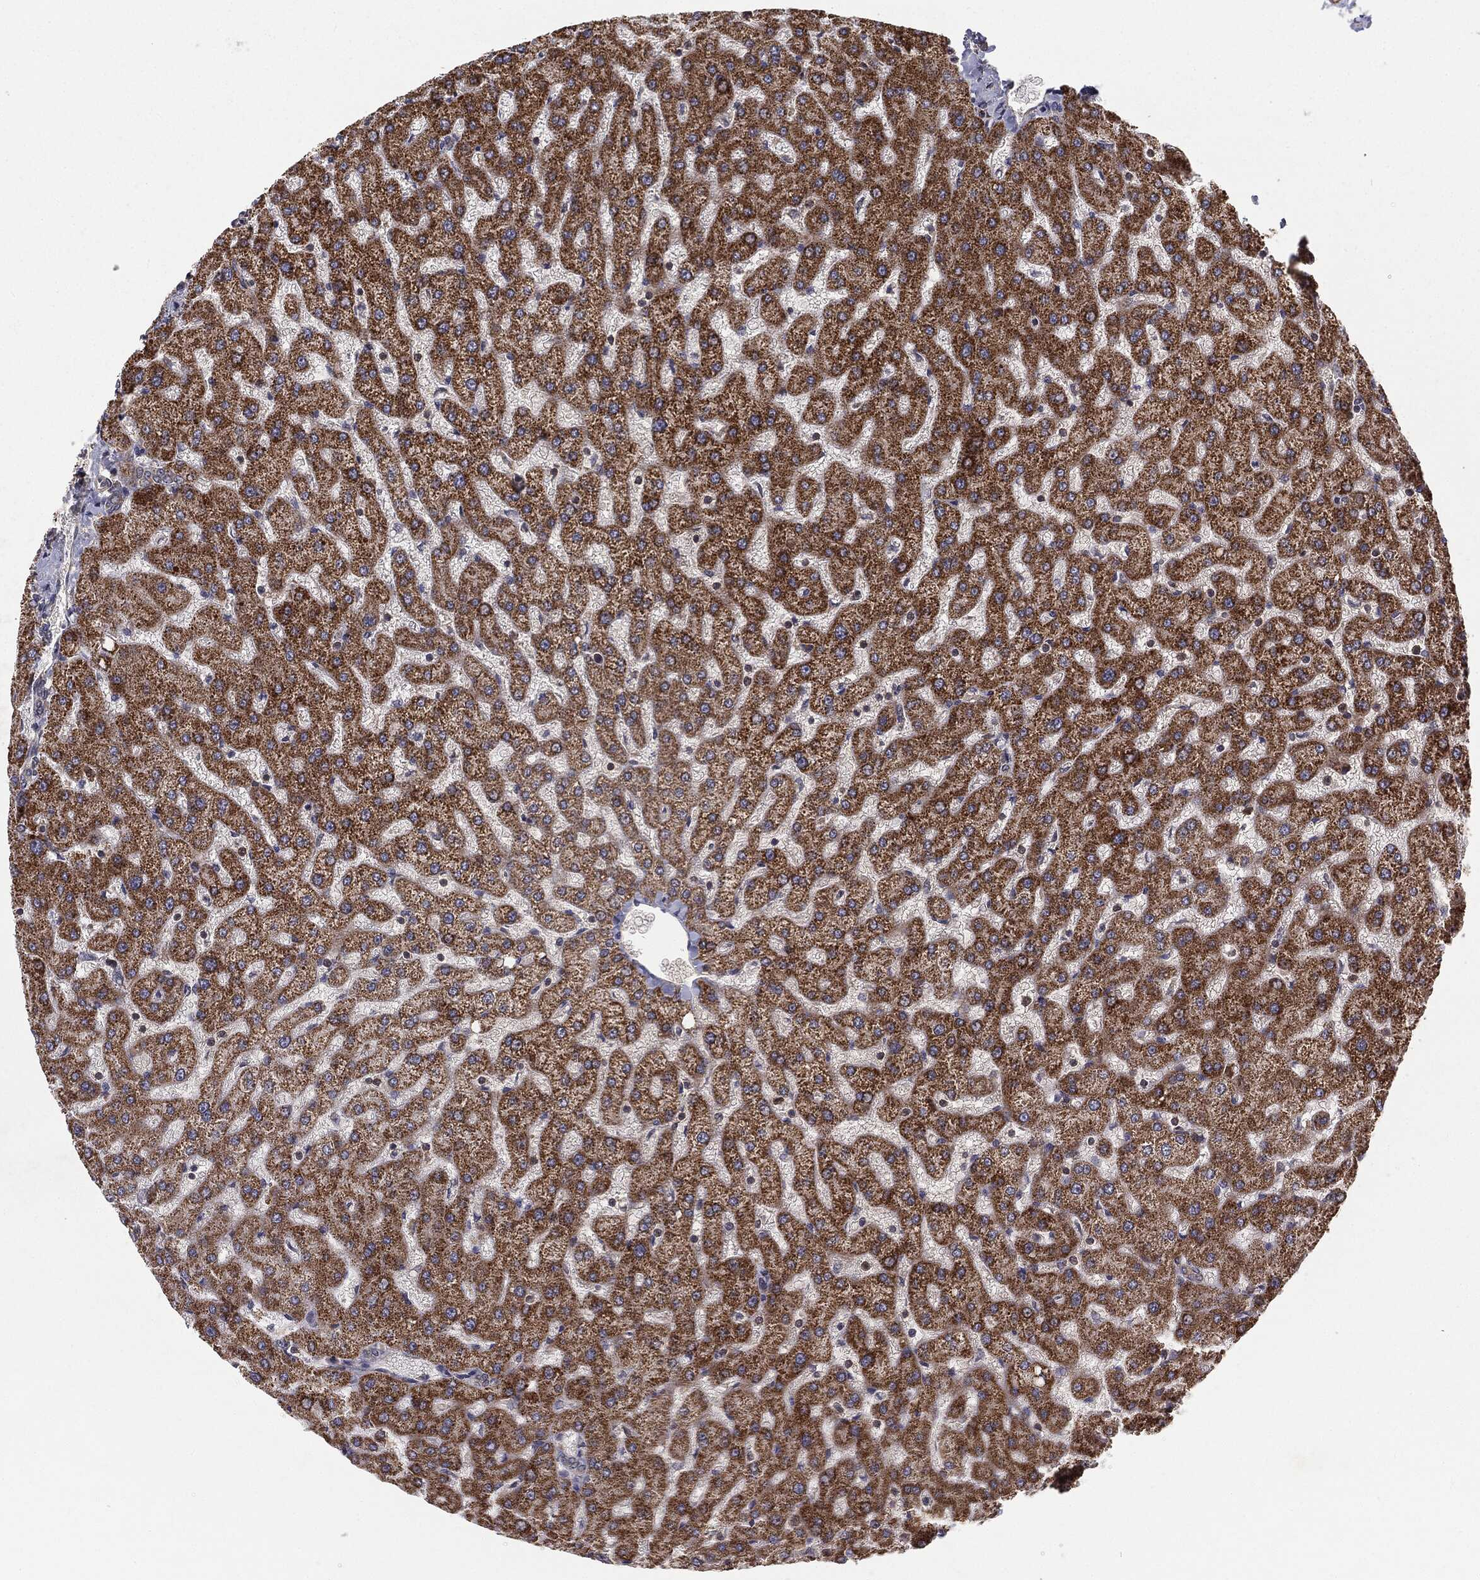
{"staining": {"intensity": "negative", "quantity": "none", "location": "none"}, "tissue": "liver", "cell_type": "Cholangiocytes", "image_type": "normal", "snomed": [{"axis": "morphology", "description": "Normal tissue, NOS"}, {"axis": "topography", "description": "Liver"}], "caption": "There is no significant expression in cholangiocytes of liver. The staining was performed using DAB (3,3'-diaminobenzidine) to visualize the protein expression in brown, while the nuclei were stained in blue with hematoxylin (Magnification: 20x).", "gene": "MTOR", "patient": {"sex": "female", "age": 50}}